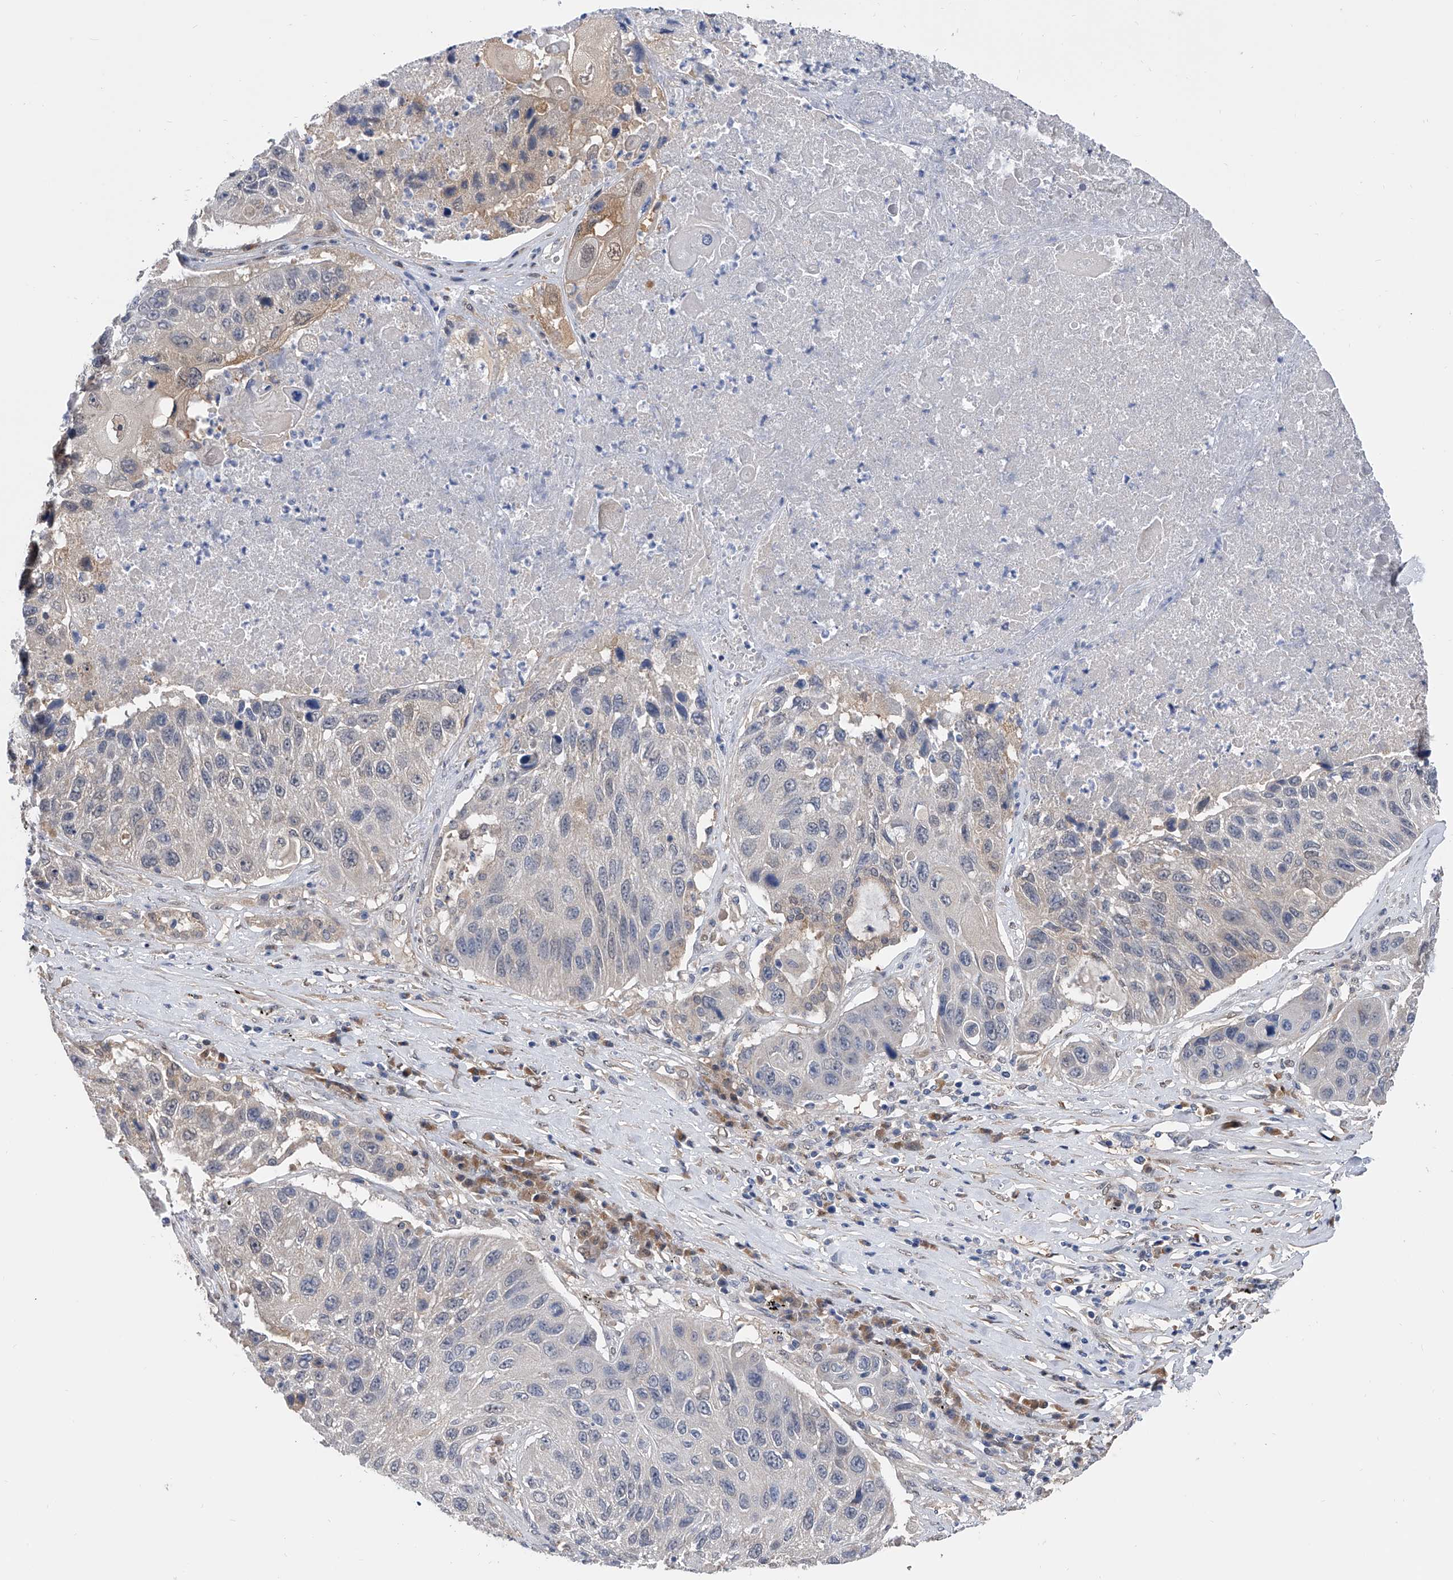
{"staining": {"intensity": "negative", "quantity": "none", "location": "none"}, "tissue": "lung cancer", "cell_type": "Tumor cells", "image_type": "cancer", "snomed": [{"axis": "morphology", "description": "Squamous cell carcinoma, NOS"}, {"axis": "topography", "description": "Lung"}], "caption": "Tumor cells show no significant protein staining in lung squamous cell carcinoma.", "gene": "PGM3", "patient": {"sex": "male", "age": 61}}